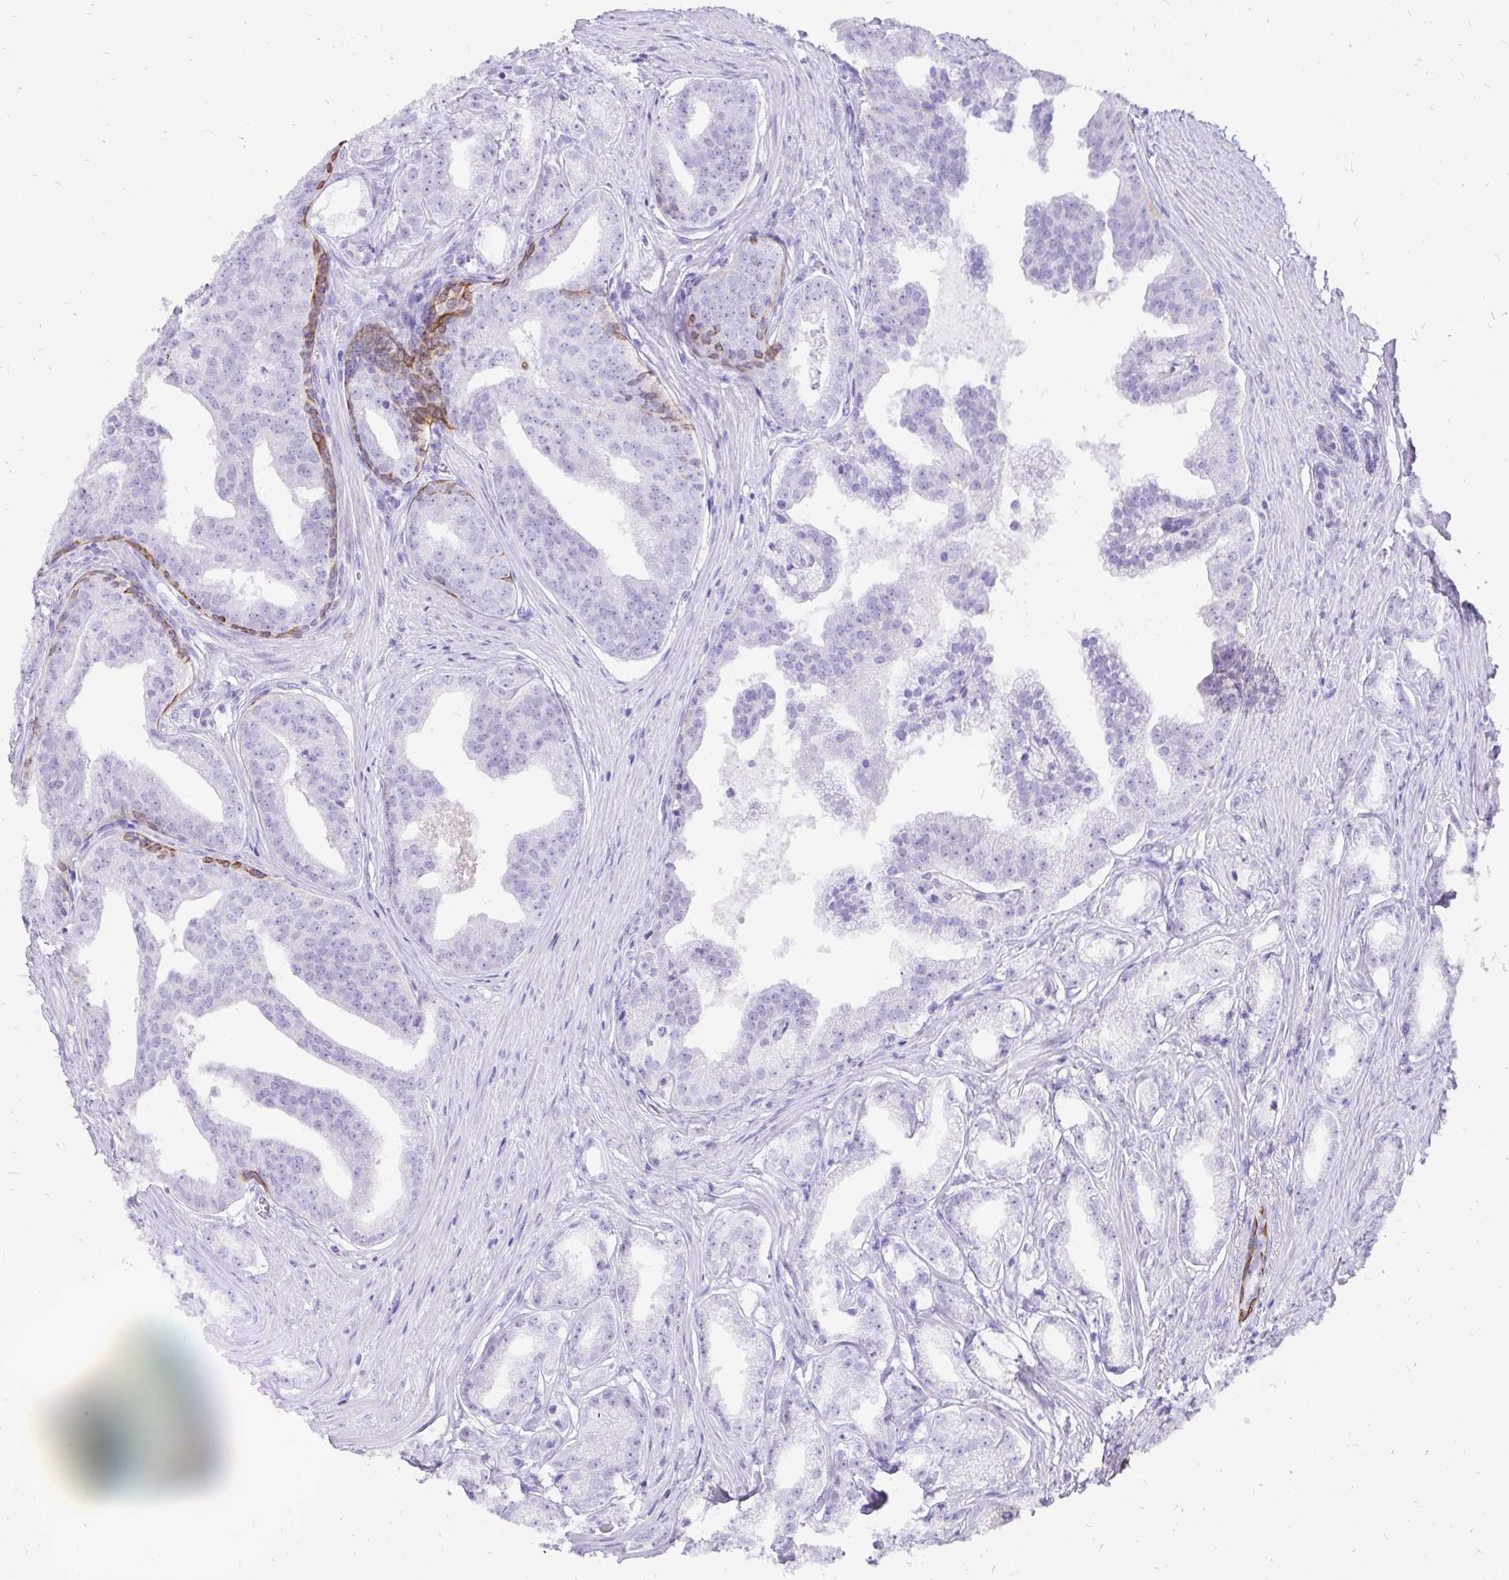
{"staining": {"intensity": "negative", "quantity": "none", "location": "none"}, "tissue": "prostate cancer", "cell_type": "Tumor cells", "image_type": "cancer", "snomed": [{"axis": "morphology", "description": "Adenocarcinoma, Low grade"}, {"axis": "topography", "description": "Prostate"}], "caption": "Tumor cells are negative for brown protein staining in prostate cancer (adenocarcinoma (low-grade)). The staining was performed using DAB (3,3'-diaminobenzidine) to visualize the protein expression in brown, while the nuclei were stained in blue with hematoxylin (Magnification: 20x).", "gene": "KRT13", "patient": {"sex": "male", "age": 65}}